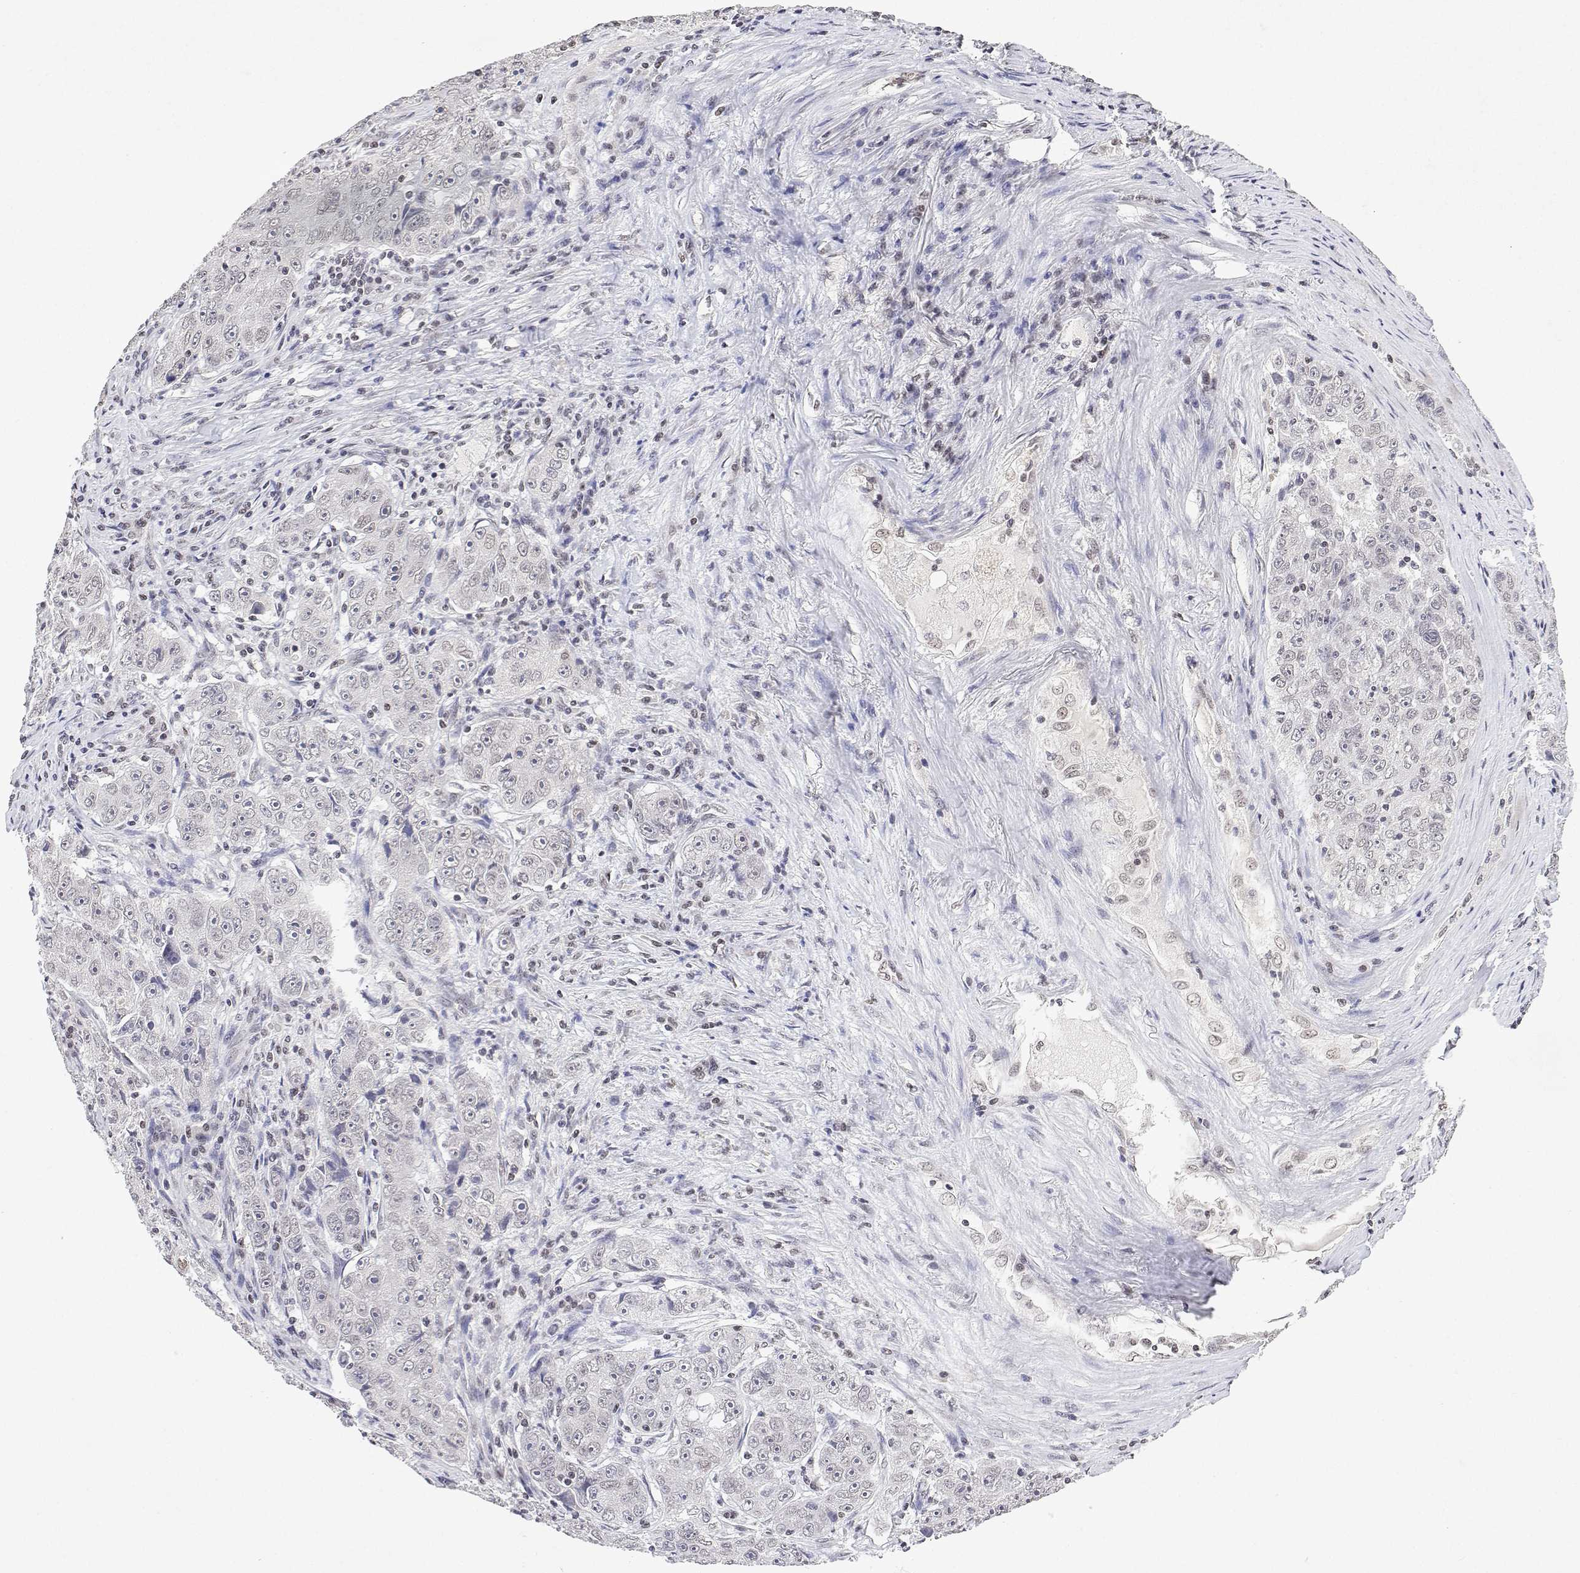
{"staining": {"intensity": "negative", "quantity": "none", "location": "none"}, "tissue": "lung cancer", "cell_type": "Tumor cells", "image_type": "cancer", "snomed": [{"axis": "morphology", "description": "Normal morphology"}, {"axis": "morphology", "description": "Adenocarcinoma, NOS"}, {"axis": "topography", "description": "Lymph node"}, {"axis": "topography", "description": "Lung"}], "caption": "A high-resolution micrograph shows IHC staining of lung cancer (adenocarcinoma), which shows no significant positivity in tumor cells.", "gene": "XPC", "patient": {"sex": "female", "age": 57}}